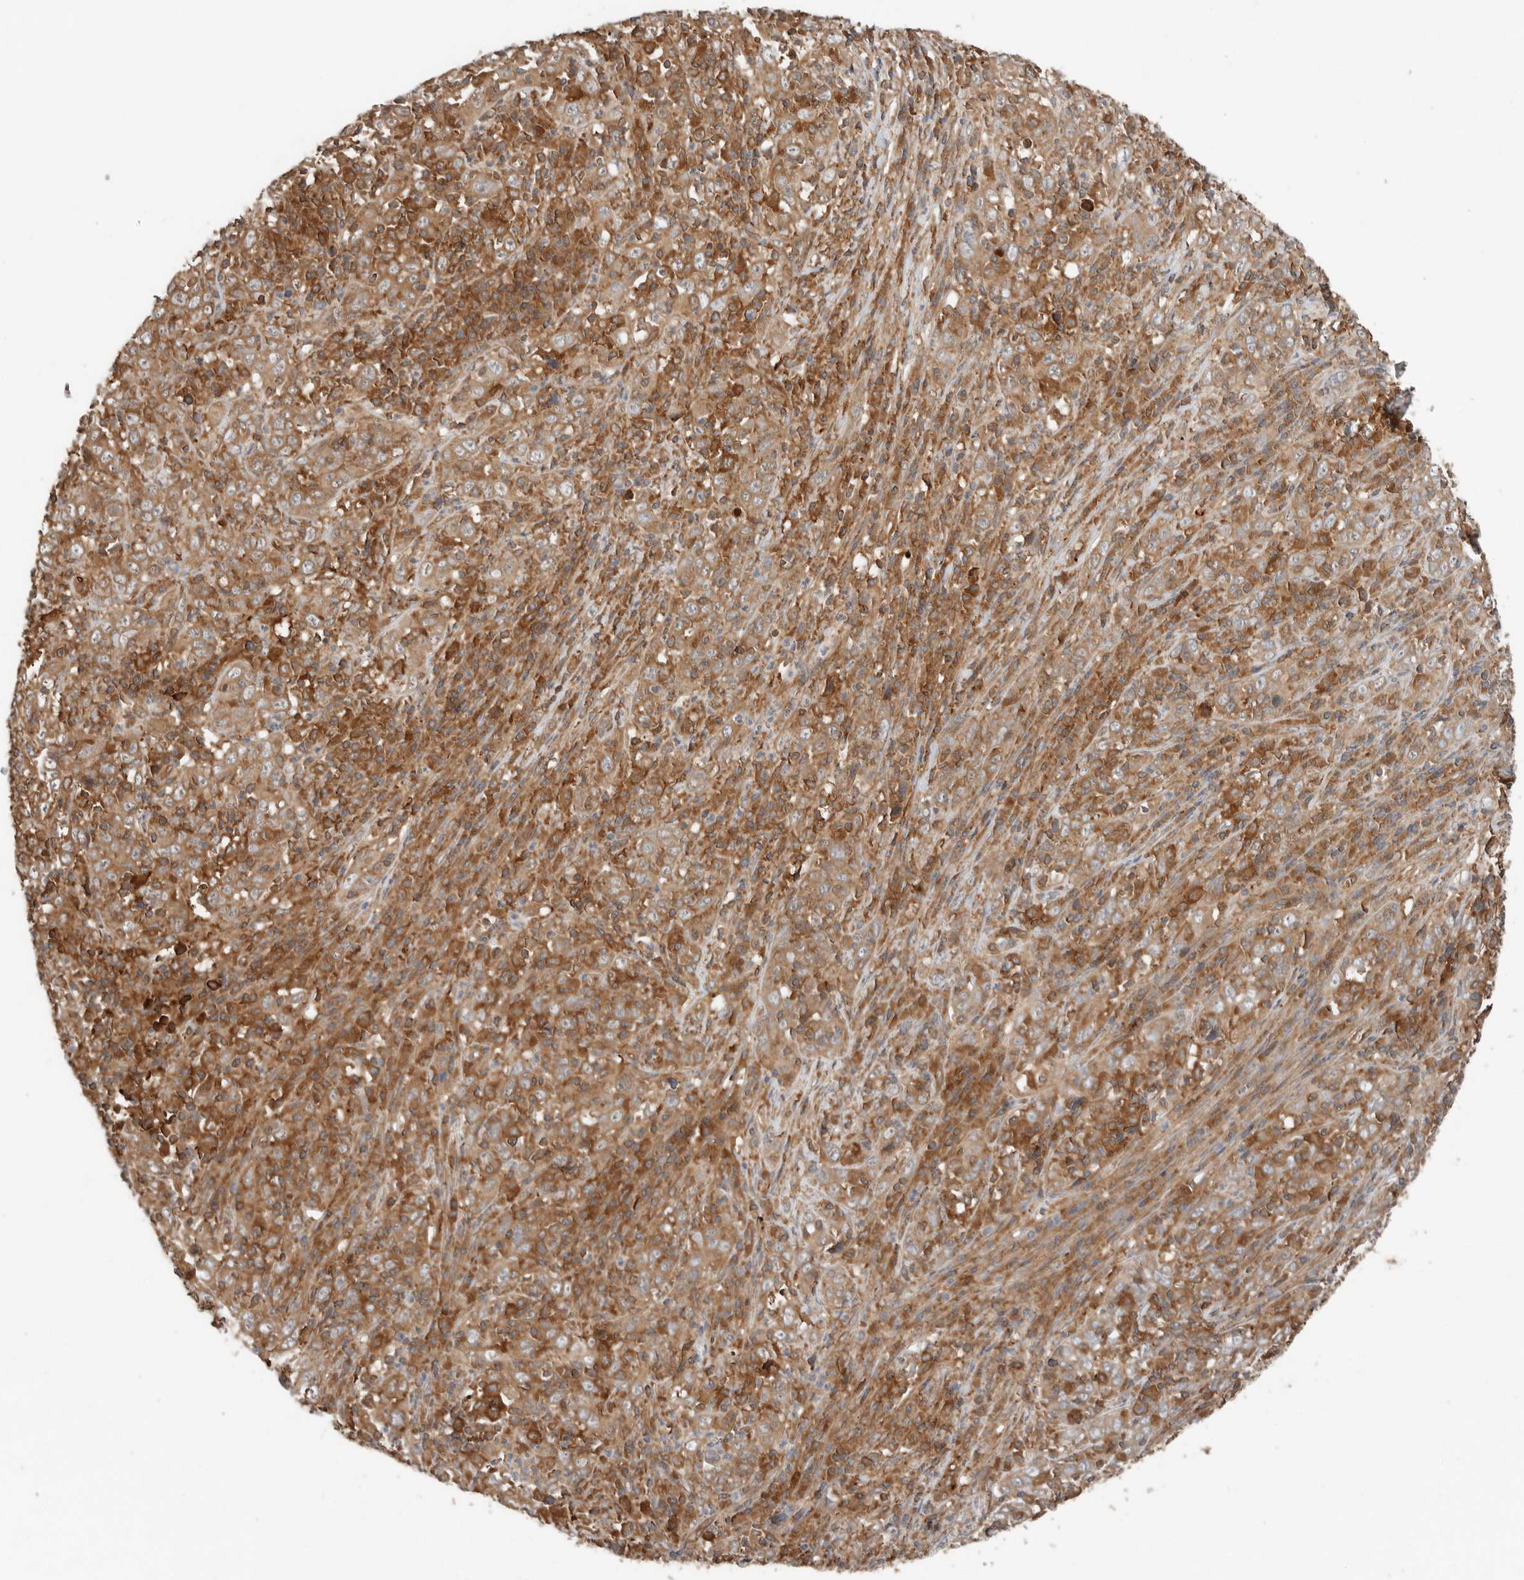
{"staining": {"intensity": "moderate", "quantity": ">75%", "location": "cytoplasmic/membranous"}, "tissue": "cervical cancer", "cell_type": "Tumor cells", "image_type": "cancer", "snomed": [{"axis": "morphology", "description": "Squamous cell carcinoma, NOS"}, {"axis": "topography", "description": "Cervix"}], "caption": "Approximately >75% of tumor cells in cervical squamous cell carcinoma demonstrate moderate cytoplasmic/membranous protein staining as visualized by brown immunohistochemical staining.", "gene": "XPNPEP1", "patient": {"sex": "female", "age": 46}}